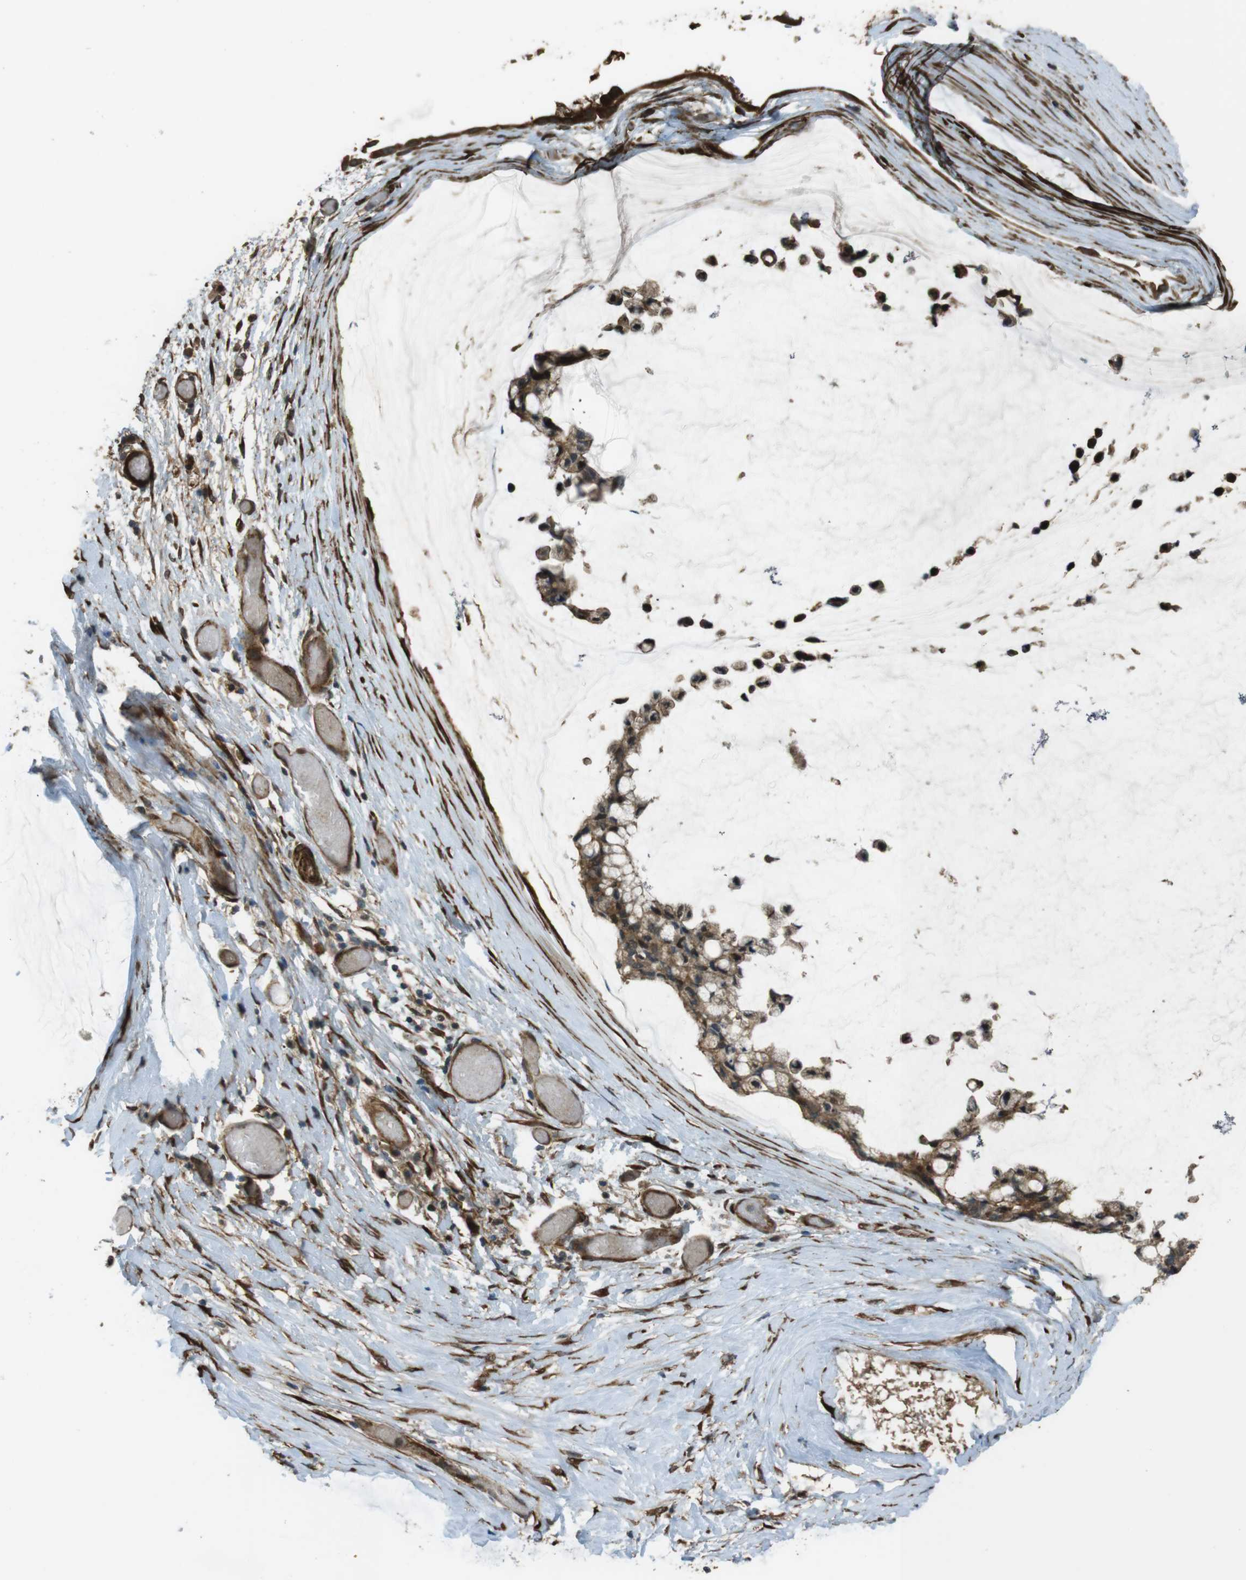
{"staining": {"intensity": "moderate", "quantity": ">75%", "location": "cytoplasmic/membranous"}, "tissue": "ovarian cancer", "cell_type": "Tumor cells", "image_type": "cancer", "snomed": [{"axis": "morphology", "description": "Cystadenocarcinoma, mucinous, NOS"}, {"axis": "topography", "description": "Ovary"}], "caption": "Human ovarian cancer (mucinous cystadenocarcinoma) stained for a protein (brown) reveals moderate cytoplasmic/membranous positive staining in about >75% of tumor cells.", "gene": "MSRB3", "patient": {"sex": "female", "age": 39}}